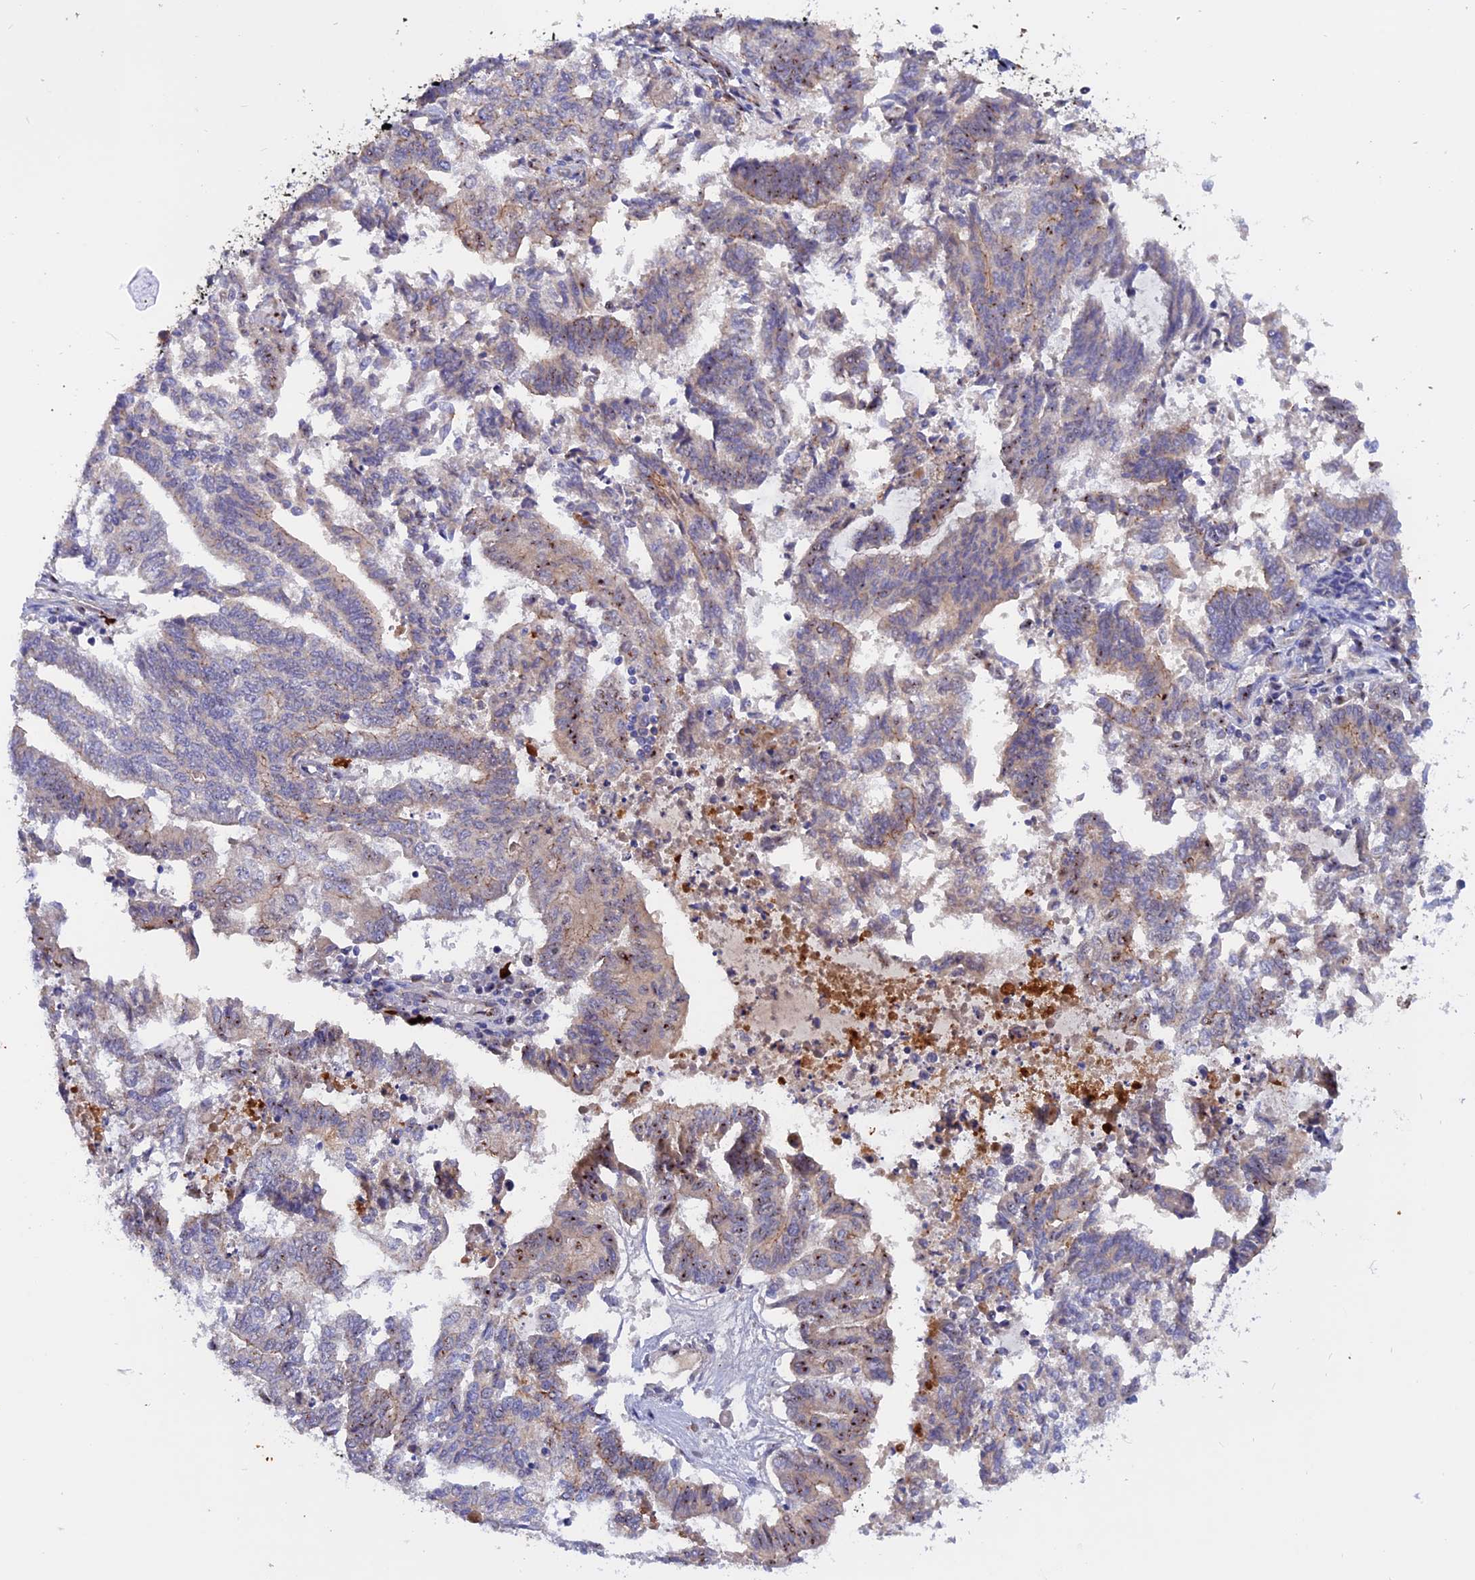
{"staining": {"intensity": "moderate", "quantity": "<25%", "location": "cytoplasmic/membranous,nuclear"}, "tissue": "endometrial cancer", "cell_type": "Tumor cells", "image_type": "cancer", "snomed": [{"axis": "morphology", "description": "Adenocarcinoma, NOS"}, {"axis": "topography", "description": "Endometrium"}], "caption": "Human adenocarcinoma (endometrial) stained with a protein marker reveals moderate staining in tumor cells.", "gene": "GK5", "patient": {"sex": "female", "age": 79}}